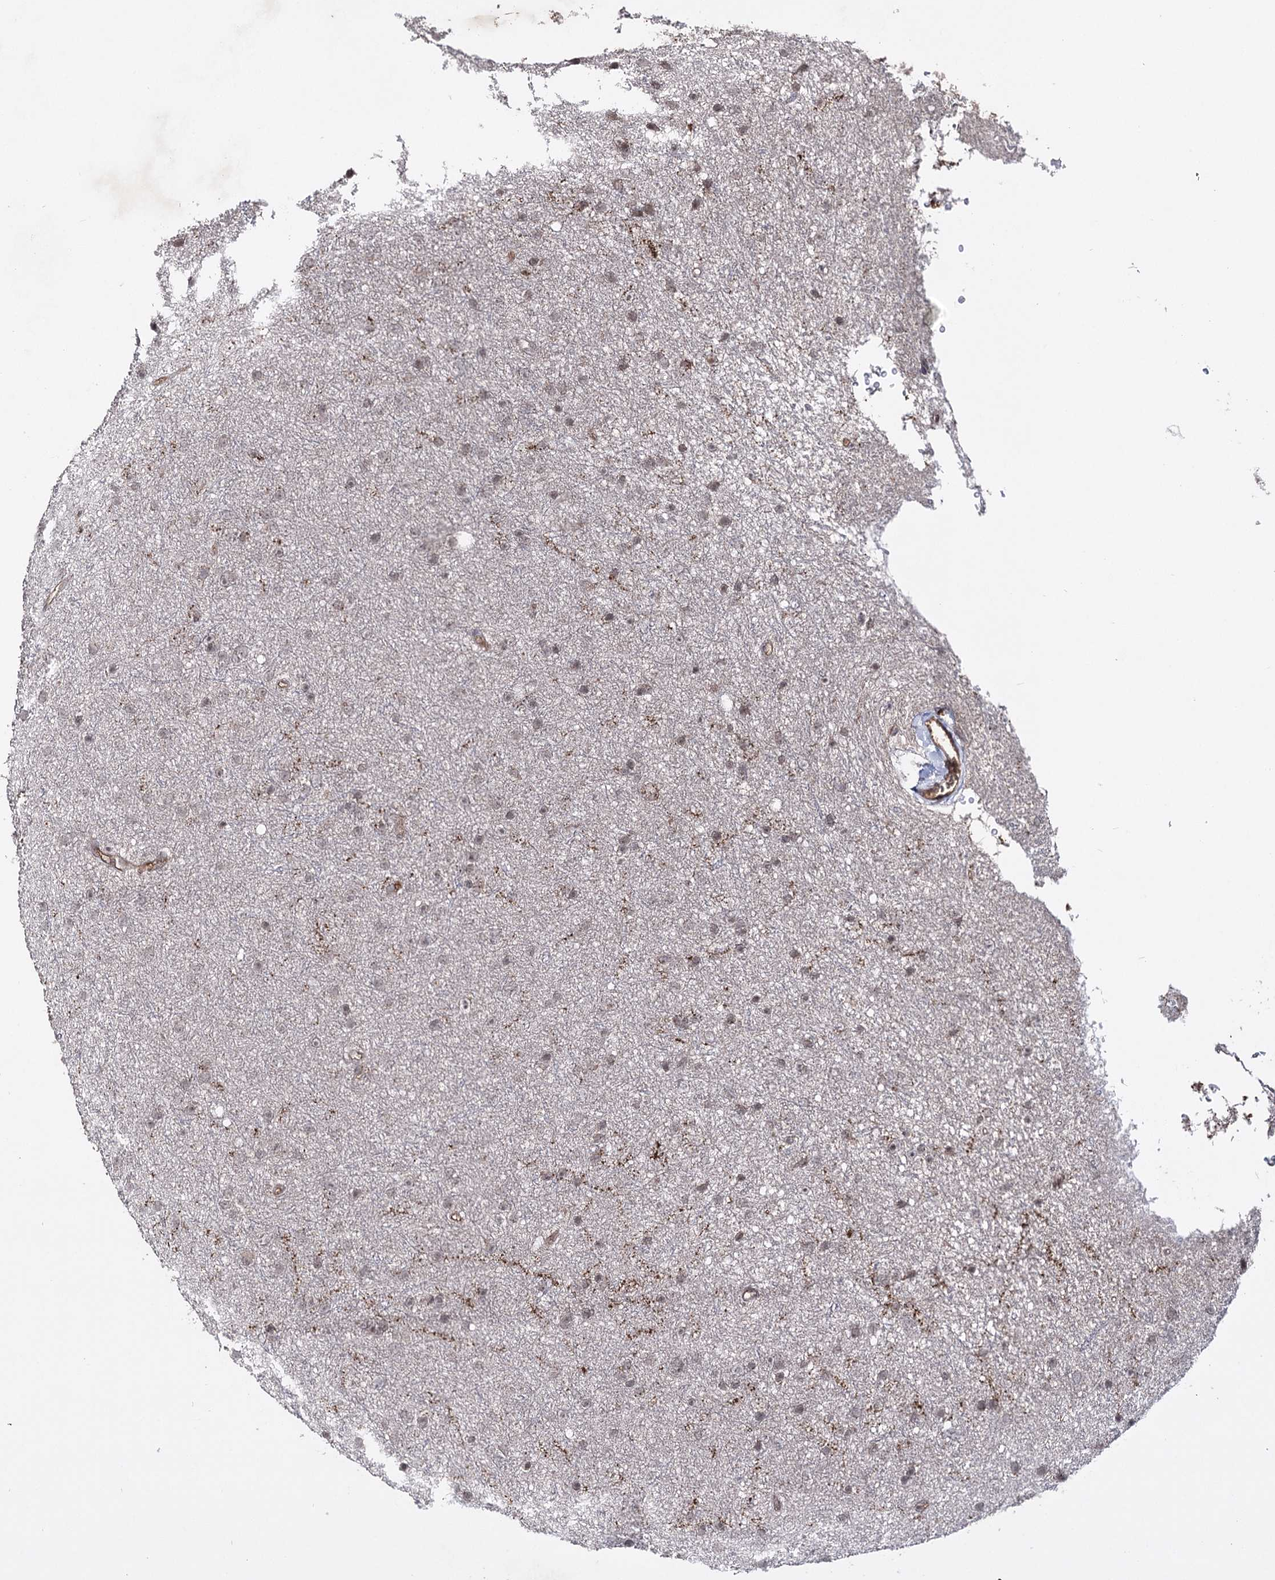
{"staining": {"intensity": "weak", "quantity": "25%-75%", "location": "cytoplasmic/membranous,nuclear"}, "tissue": "glioma", "cell_type": "Tumor cells", "image_type": "cancer", "snomed": [{"axis": "morphology", "description": "Glioma, malignant, Low grade"}, {"axis": "topography", "description": "Cerebral cortex"}], "caption": "Weak cytoplasmic/membranous and nuclear expression is seen in approximately 25%-75% of tumor cells in glioma. (IHC, brightfield microscopy, high magnification).", "gene": "SYNGR3", "patient": {"sex": "female", "age": 39}}